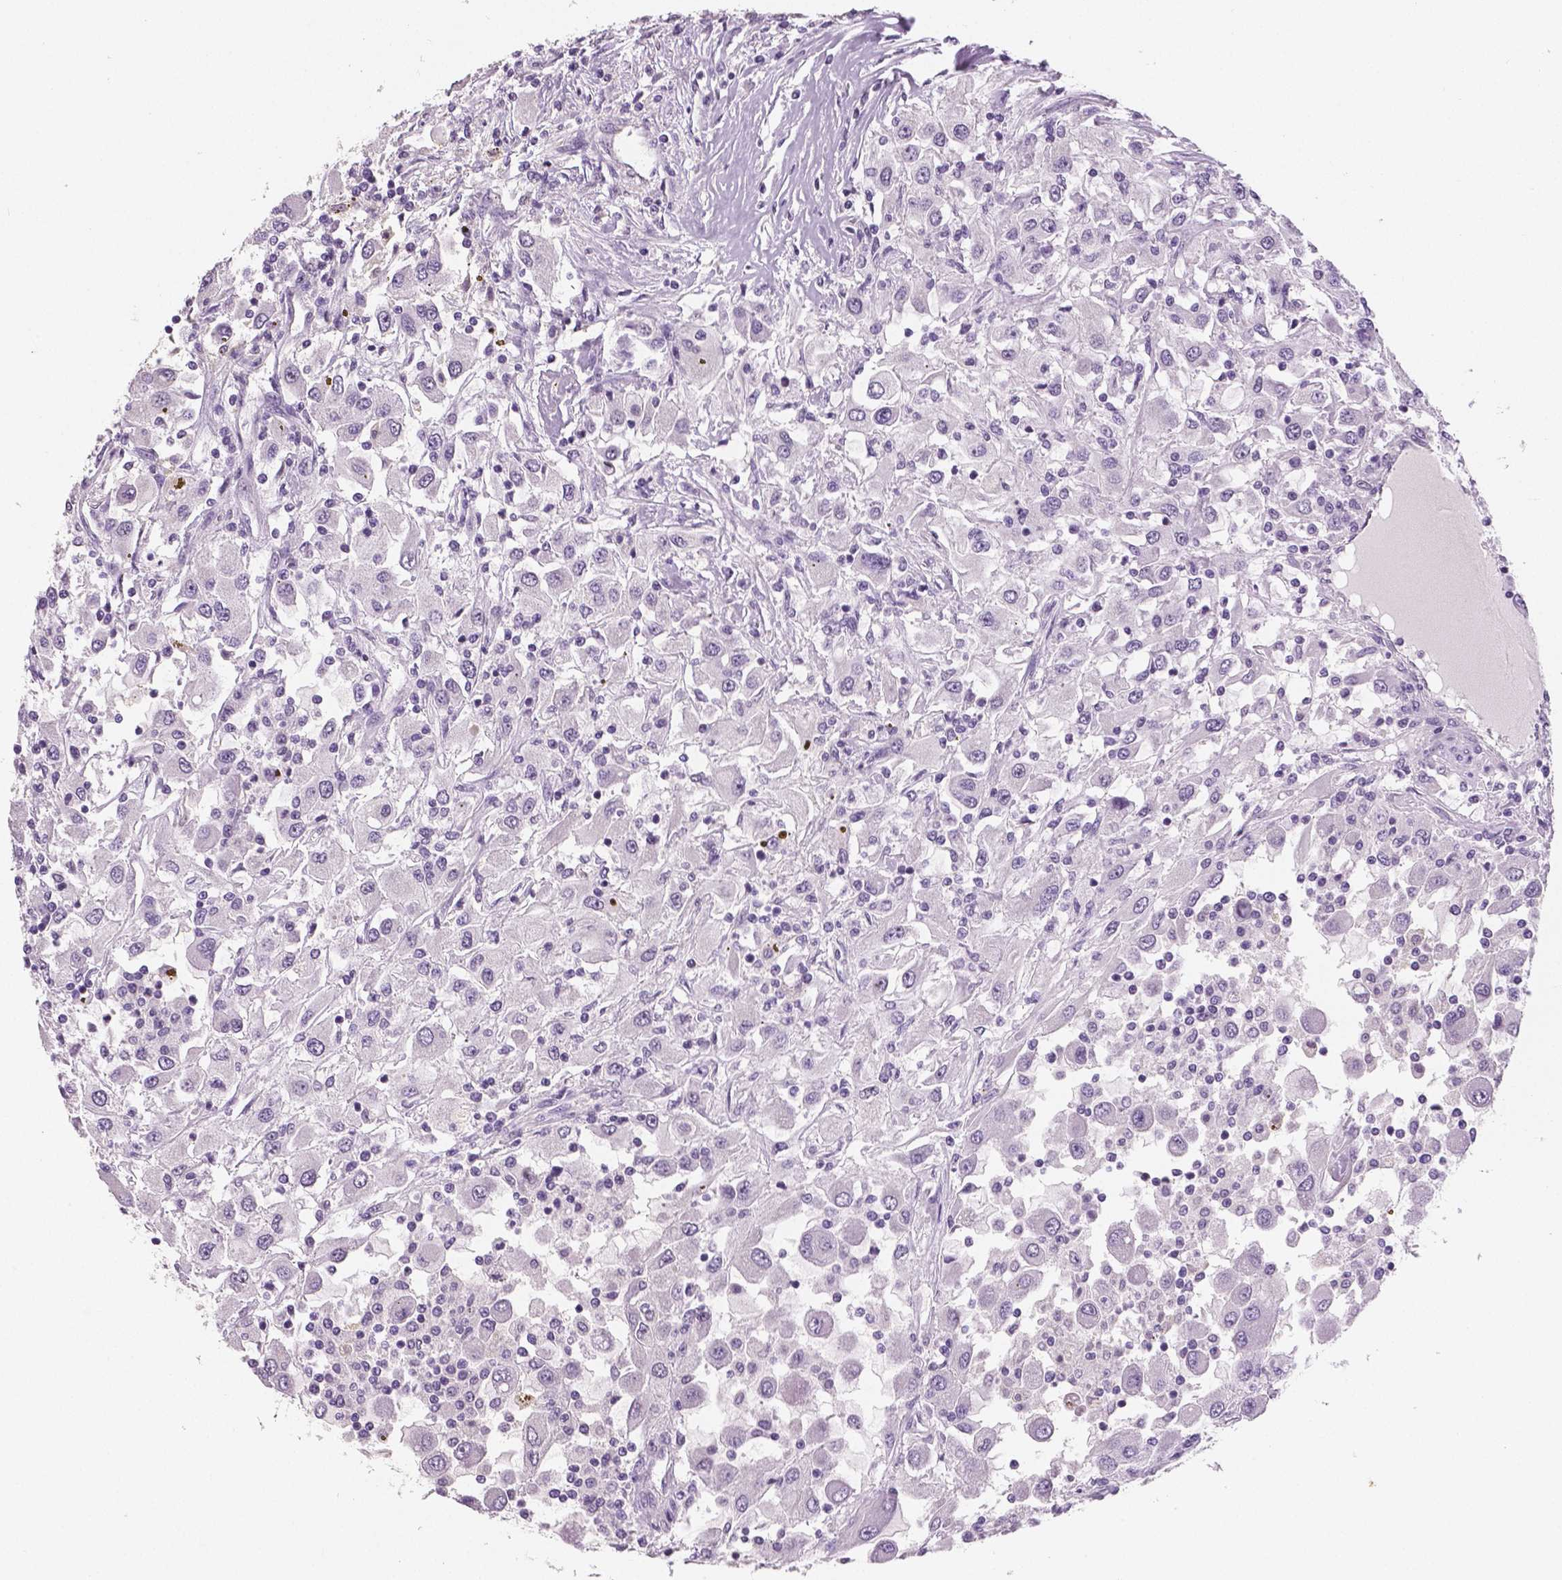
{"staining": {"intensity": "negative", "quantity": "none", "location": "none"}, "tissue": "renal cancer", "cell_type": "Tumor cells", "image_type": "cancer", "snomed": [{"axis": "morphology", "description": "Adenocarcinoma, NOS"}, {"axis": "topography", "description": "Kidney"}], "caption": "This is an IHC histopathology image of human renal adenocarcinoma. There is no expression in tumor cells.", "gene": "TSPAN7", "patient": {"sex": "female", "age": 67}}